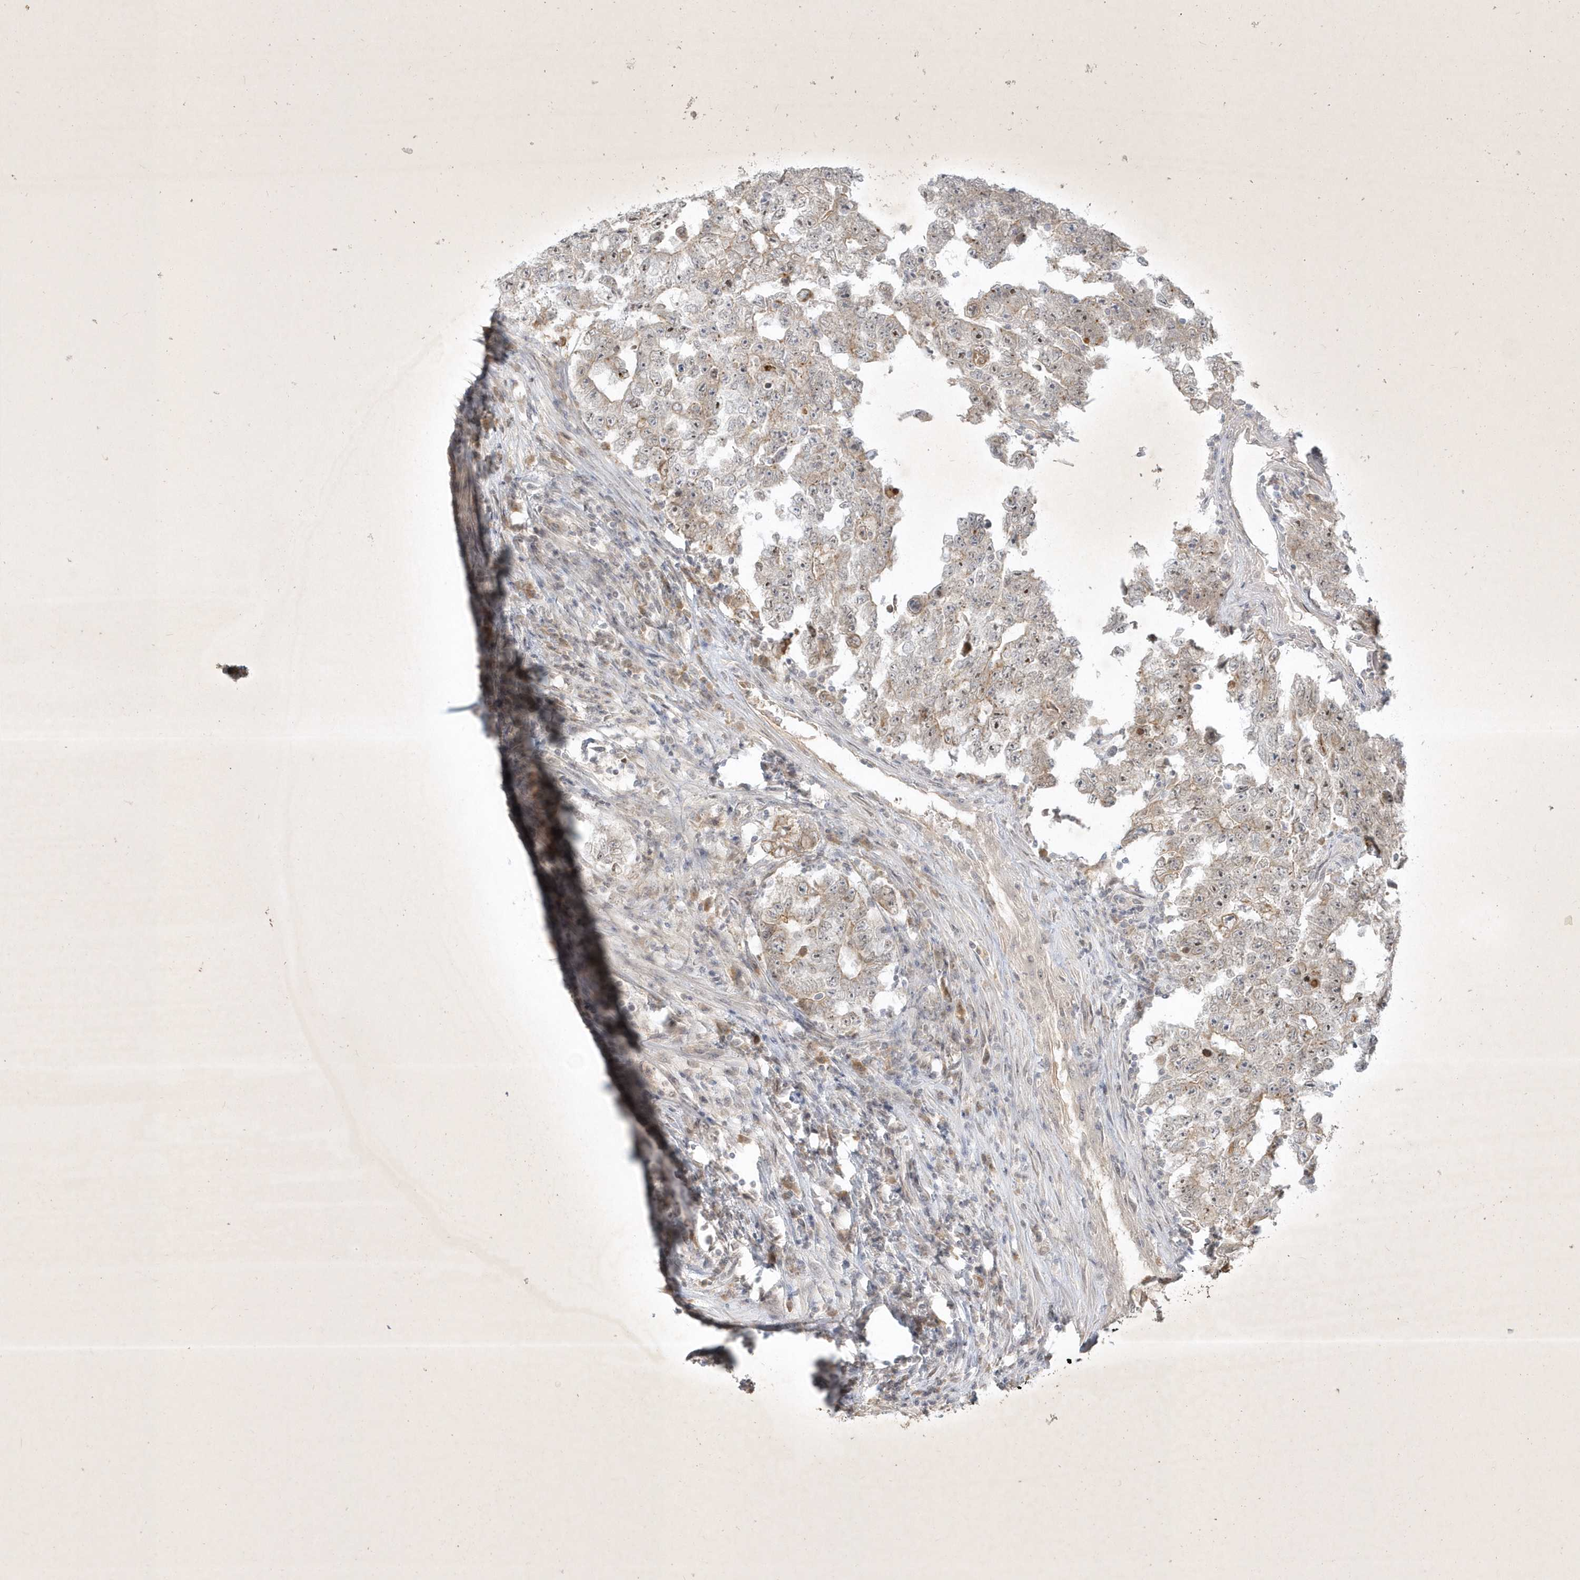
{"staining": {"intensity": "weak", "quantity": "25%-75%", "location": "cytoplasmic/membranous"}, "tissue": "testis cancer", "cell_type": "Tumor cells", "image_type": "cancer", "snomed": [{"axis": "morphology", "description": "Carcinoma, Embryonal, NOS"}, {"axis": "topography", "description": "Testis"}], "caption": "Testis embryonal carcinoma stained for a protein (brown) shows weak cytoplasmic/membranous positive positivity in approximately 25%-75% of tumor cells.", "gene": "BOD1", "patient": {"sex": "male", "age": 25}}